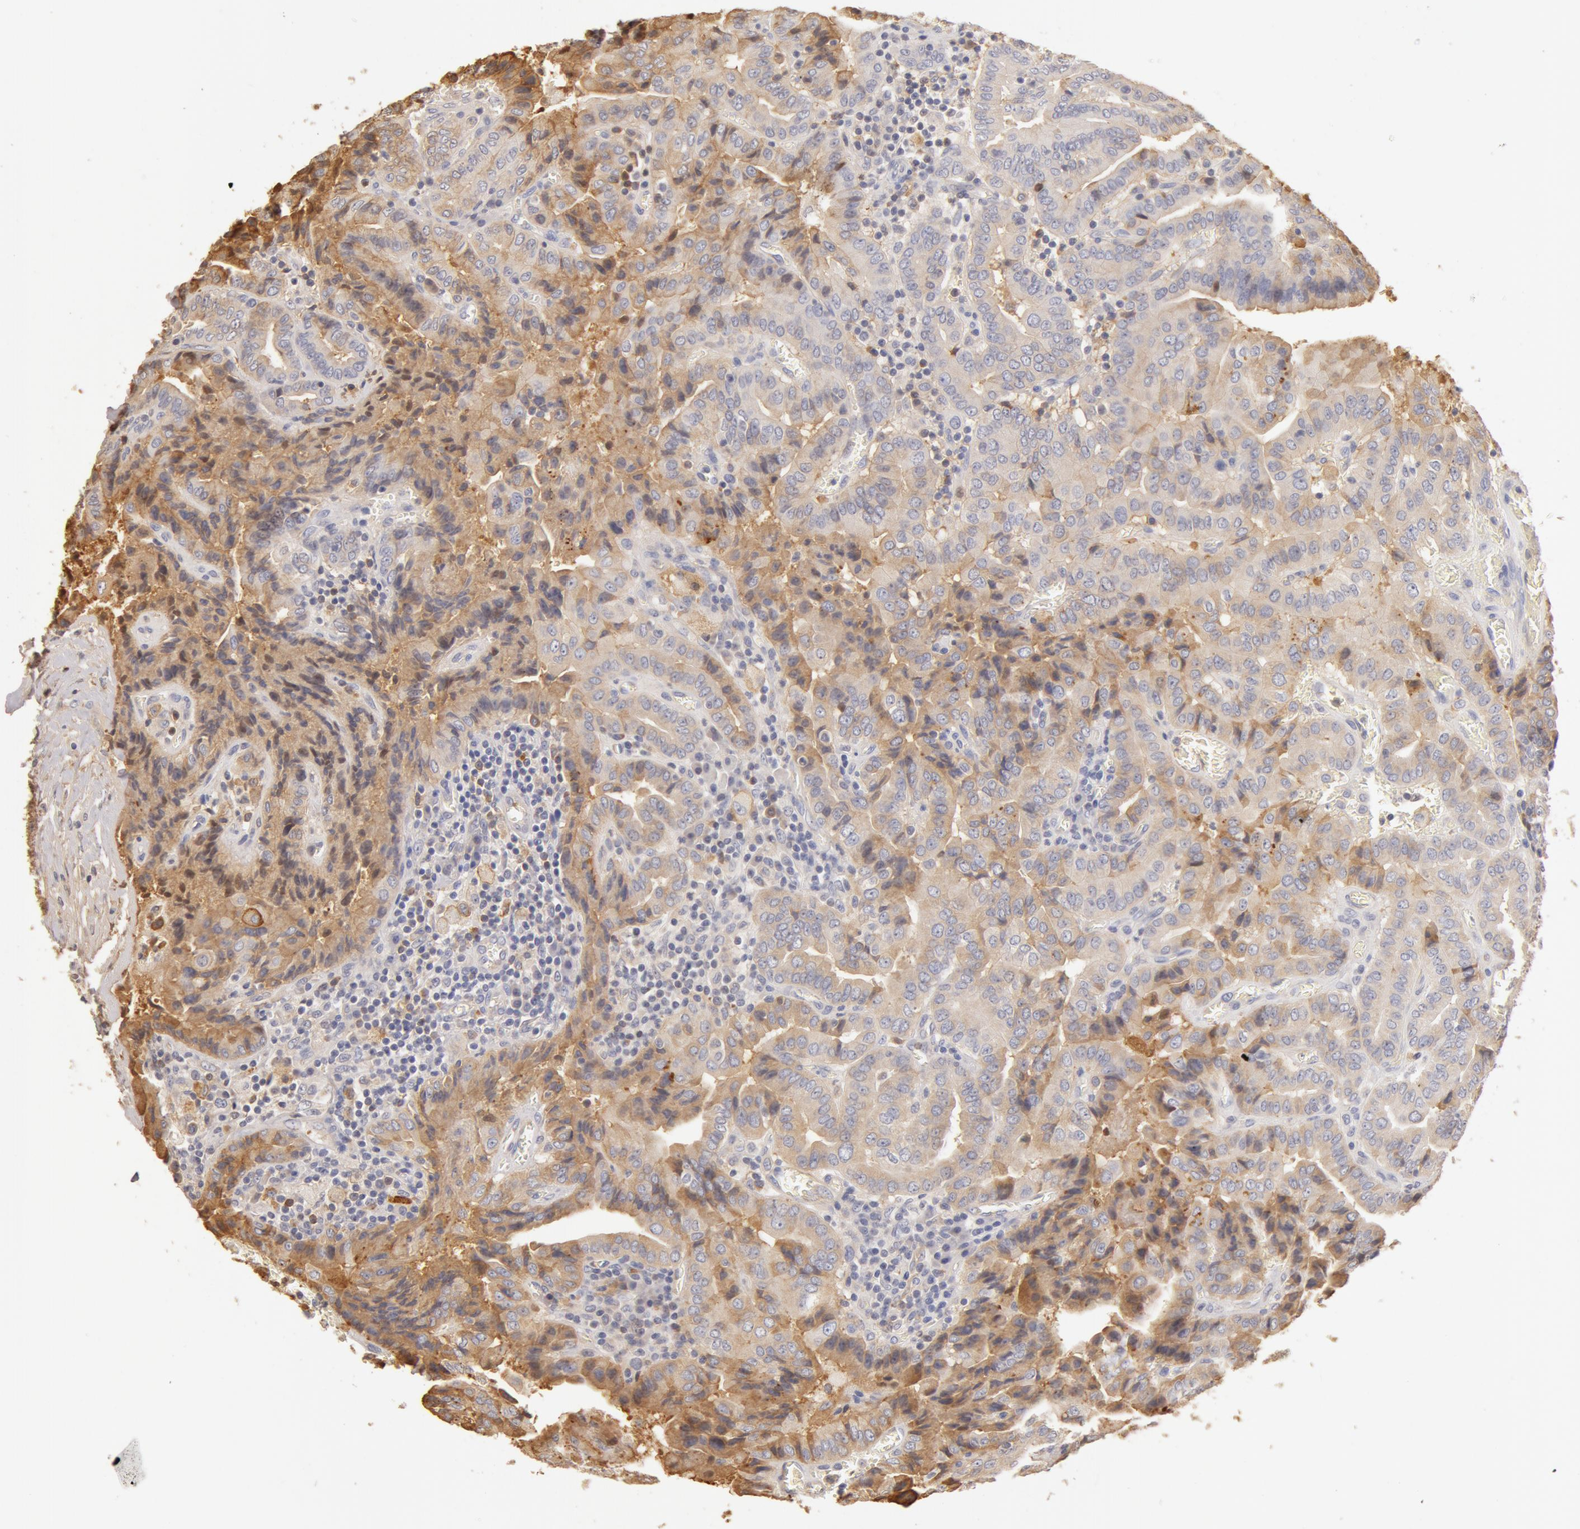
{"staining": {"intensity": "moderate", "quantity": ">75%", "location": "cytoplasmic/membranous"}, "tissue": "thyroid cancer", "cell_type": "Tumor cells", "image_type": "cancer", "snomed": [{"axis": "morphology", "description": "Papillary adenocarcinoma, NOS"}, {"axis": "topography", "description": "Thyroid gland"}], "caption": "Immunohistochemistry (IHC) (DAB) staining of human thyroid cancer (papillary adenocarcinoma) demonstrates moderate cytoplasmic/membranous protein staining in about >75% of tumor cells.", "gene": "TF", "patient": {"sex": "female", "age": 71}}